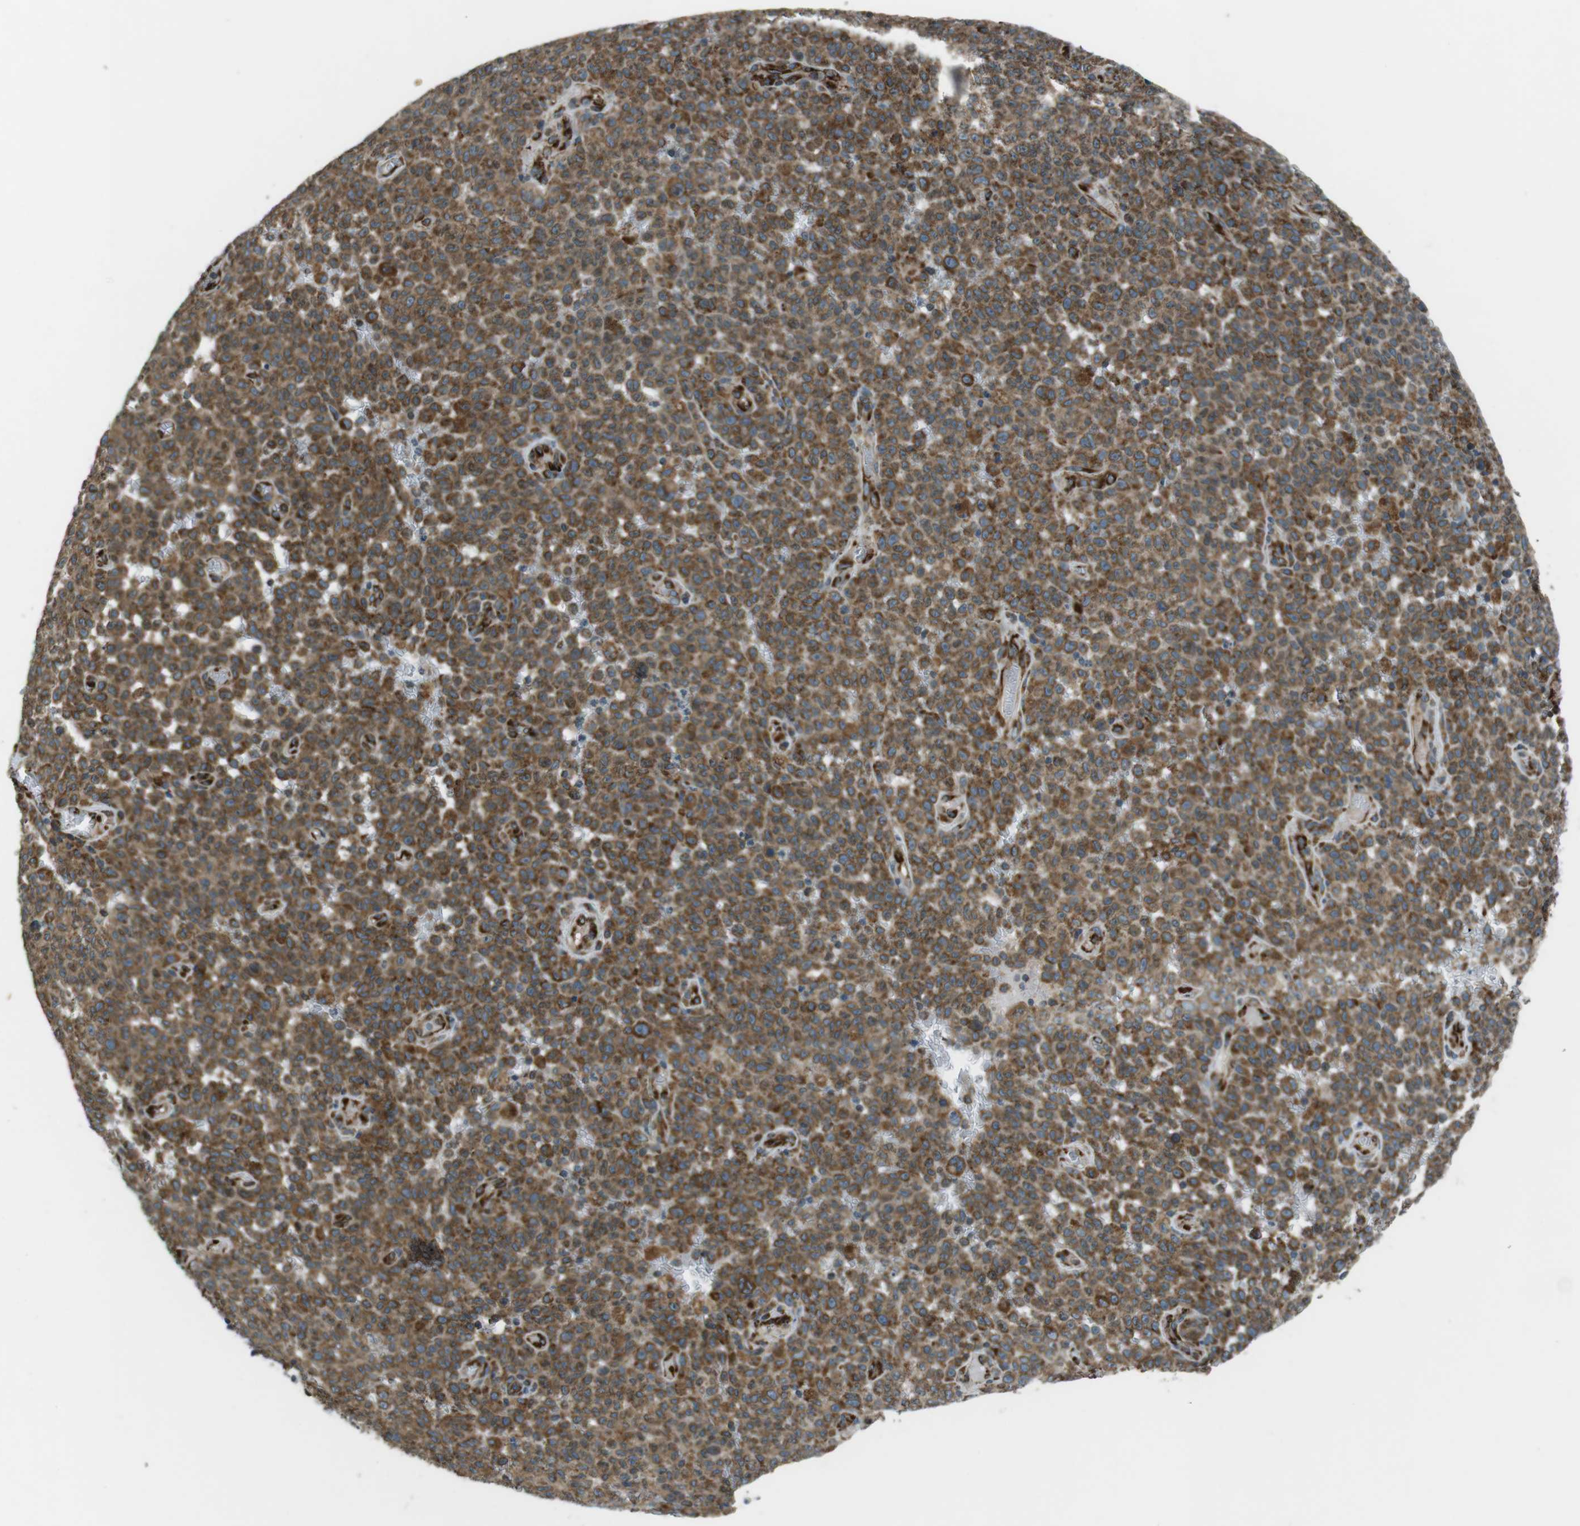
{"staining": {"intensity": "moderate", "quantity": ">75%", "location": "cytoplasmic/membranous"}, "tissue": "melanoma", "cell_type": "Tumor cells", "image_type": "cancer", "snomed": [{"axis": "morphology", "description": "Malignant melanoma, NOS"}, {"axis": "topography", "description": "Skin"}], "caption": "Immunohistochemistry (DAB (3,3'-diaminobenzidine)) staining of melanoma exhibits moderate cytoplasmic/membranous protein positivity in about >75% of tumor cells.", "gene": "KTN1", "patient": {"sex": "female", "age": 82}}